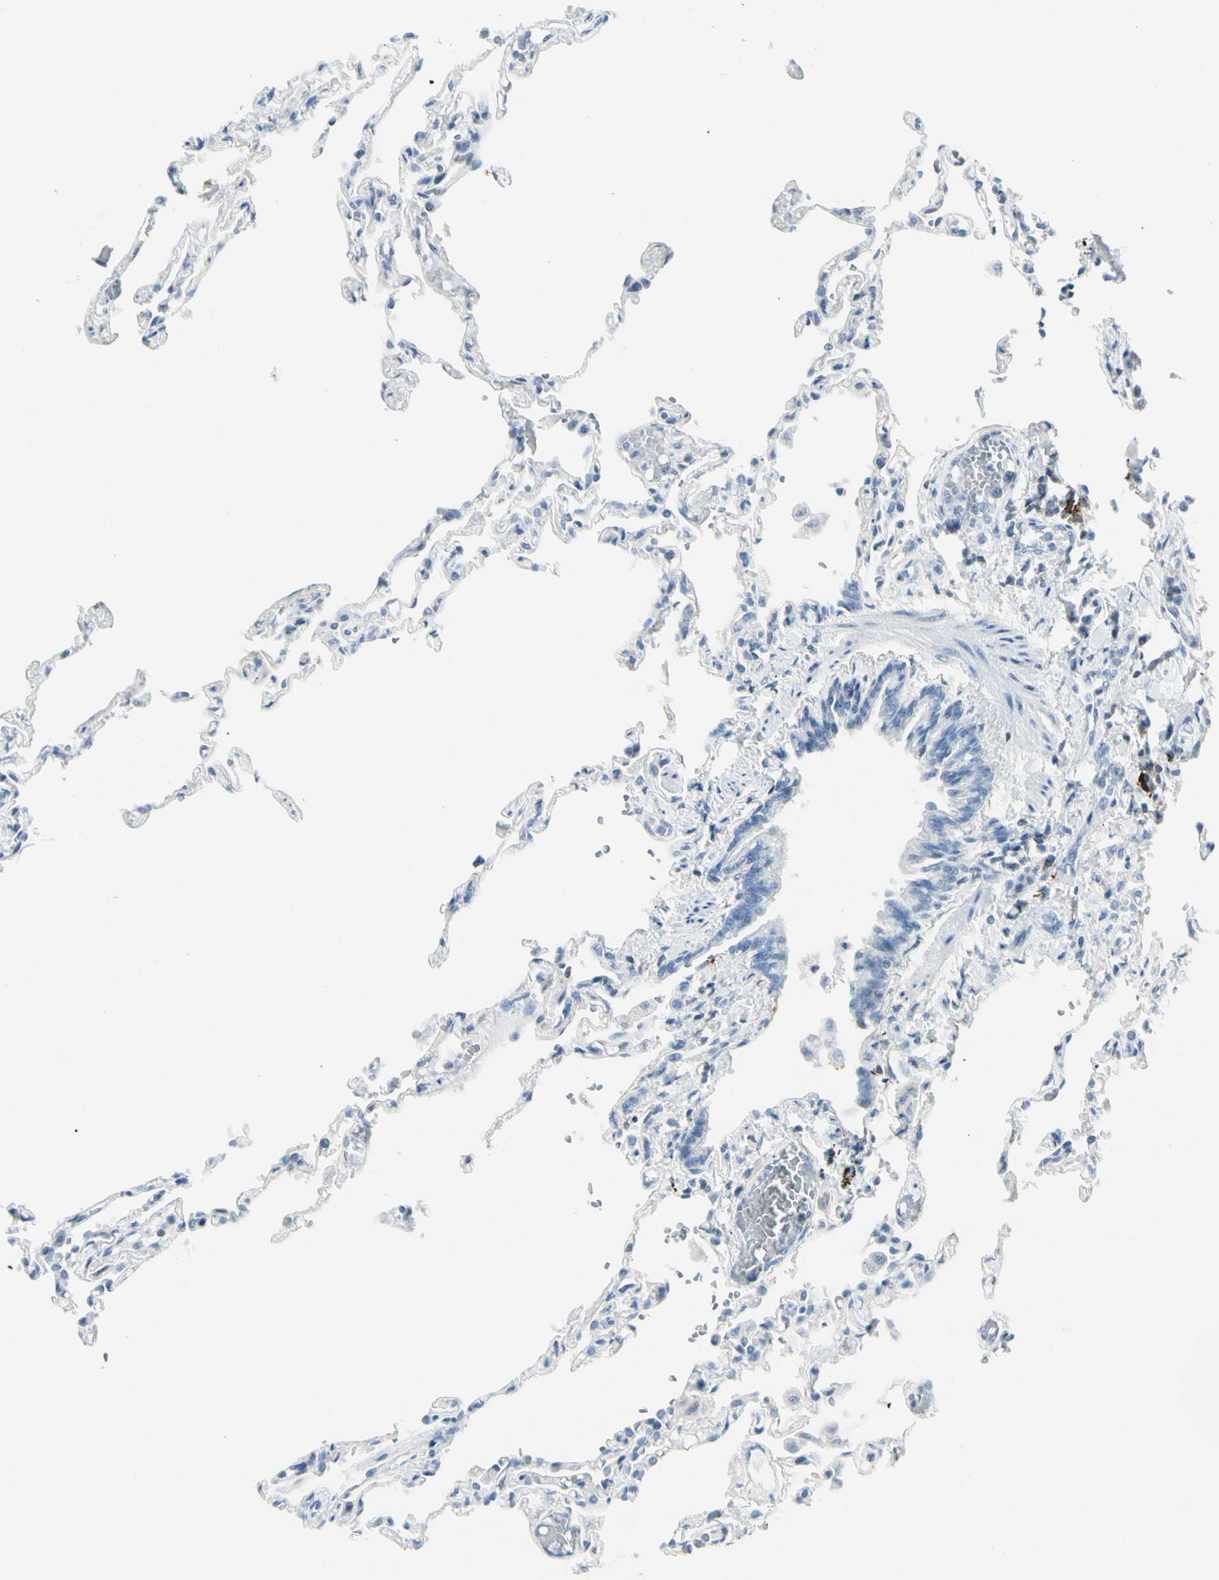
{"staining": {"intensity": "negative", "quantity": "none", "location": "none"}, "tissue": "lung", "cell_type": "Alveolar cells", "image_type": "normal", "snomed": [{"axis": "morphology", "description": "Normal tissue, NOS"}, {"axis": "topography", "description": "Lung"}], "caption": "Alveolar cells show no significant positivity in benign lung. (DAB (3,3'-diaminobenzidine) immunohistochemistry (IHC), high magnification).", "gene": "TRAF1", "patient": {"sex": "male", "age": 21}}